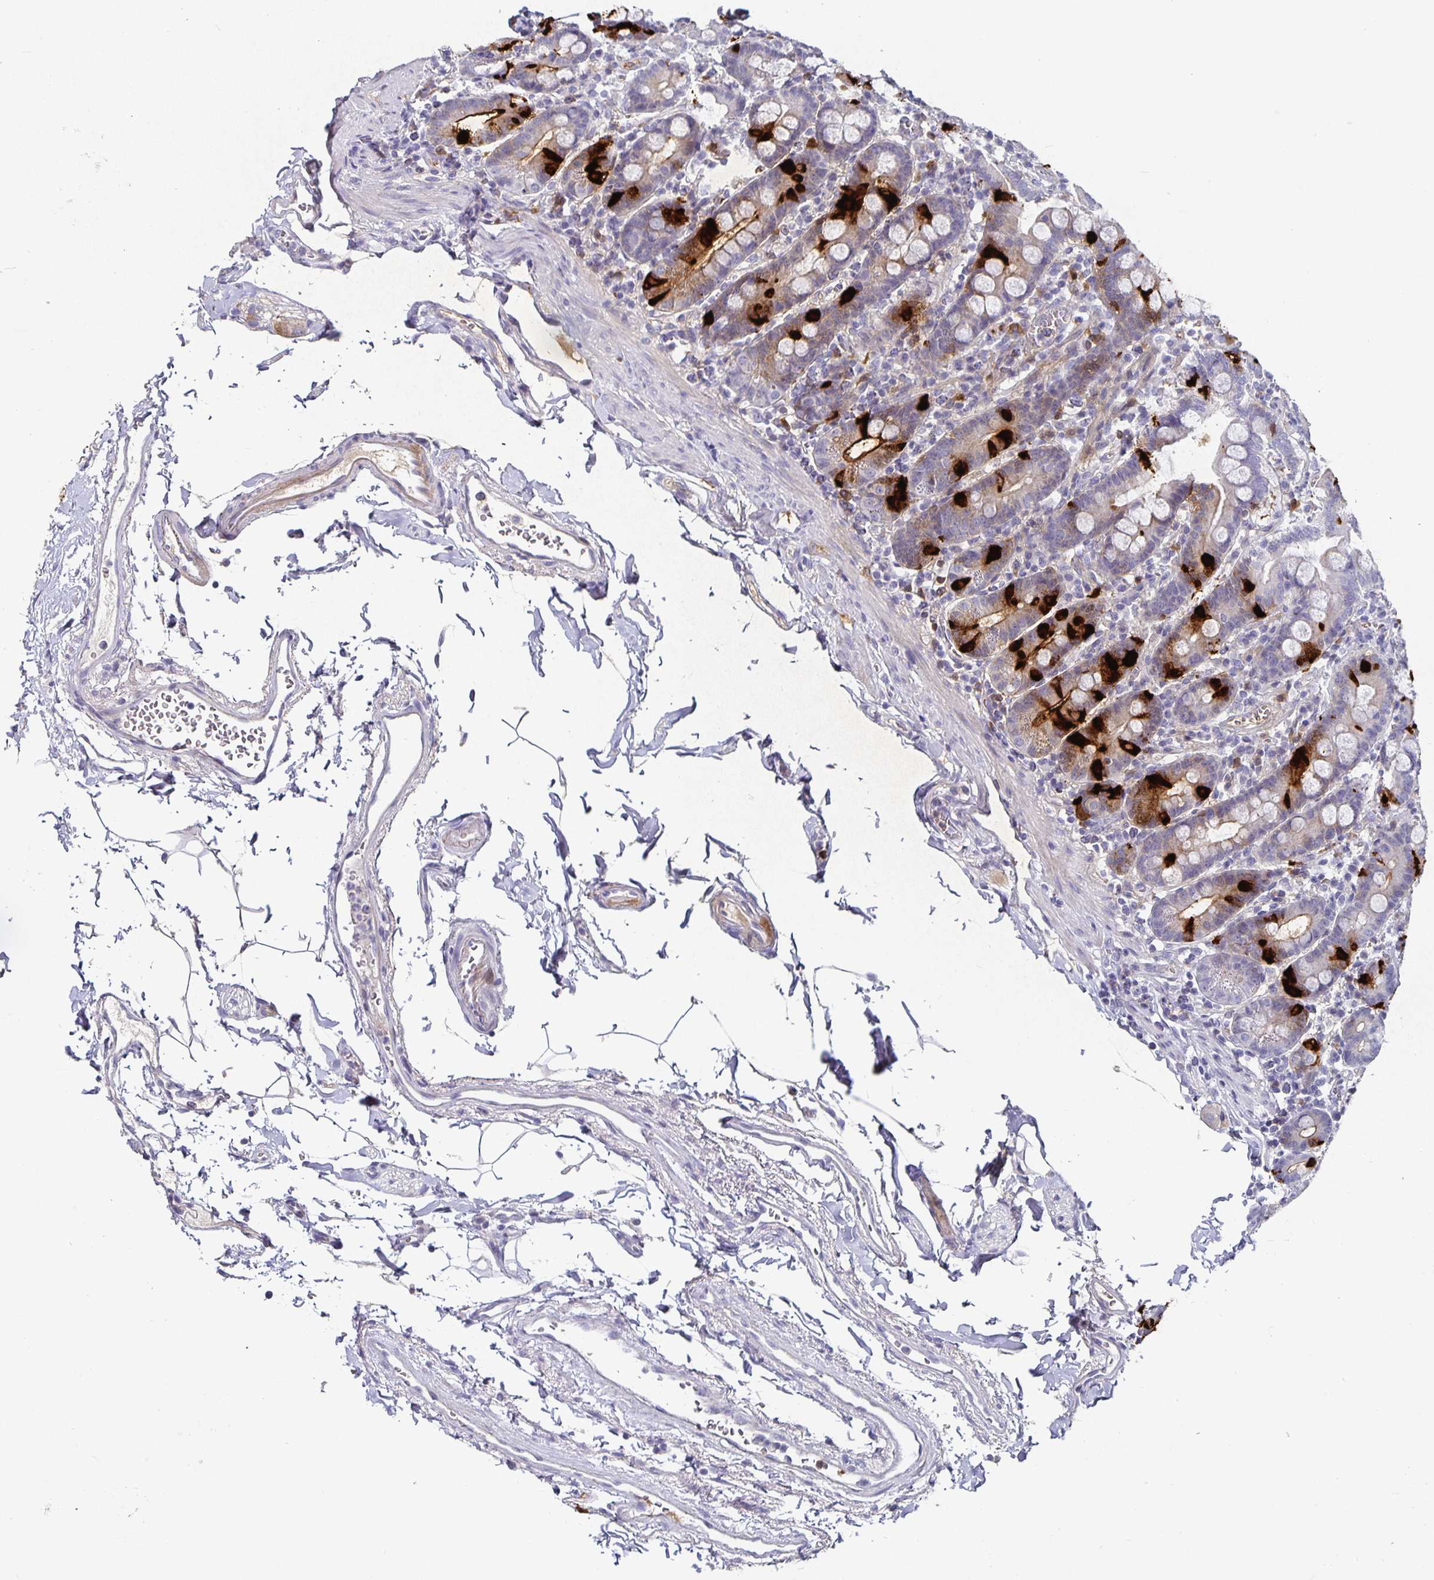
{"staining": {"intensity": "strong", "quantity": "<25%", "location": "cytoplasmic/membranous"}, "tissue": "duodenum", "cell_type": "Glandular cells", "image_type": "normal", "snomed": [{"axis": "morphology", "description": "Normal tissue, NOS"}, {"axis": "topography", "description": "Pancreas"}, {"axis": "topography", "description": "Duodenum"}], "caption": "DAB (3,3'-diaminobenzidine) immunohistochemical staining of unremarkable duodenum shows strong cytoplasmic/membranous protein positivity in approximately <25% of glandular cells. (brown staining indicates protein expression, while blue staining denotes nuclei).", "gene": "CHGA", "patient": {"sex": "male", "age": 59}}